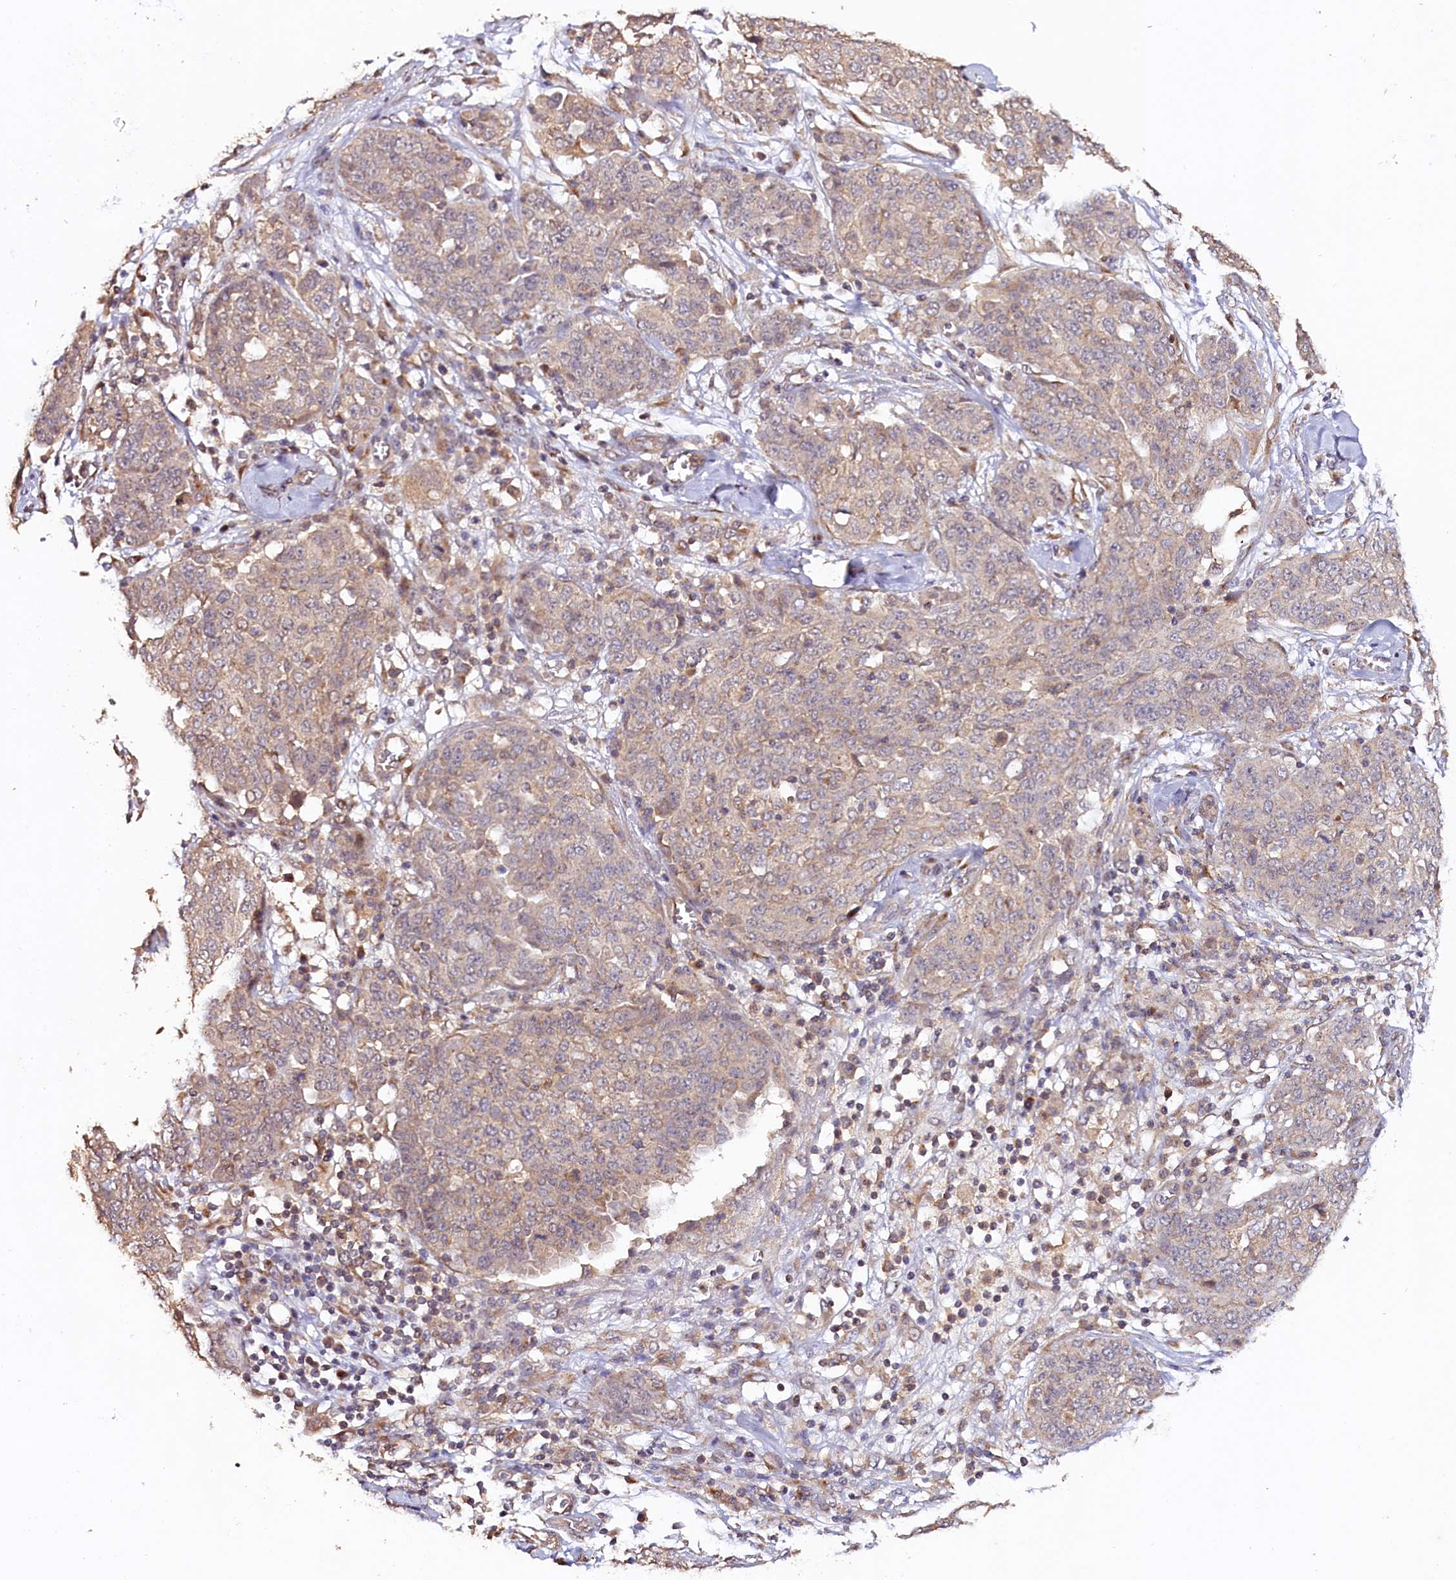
{"staining": {"intensity": "weak", "quantity": "25%-75%", "location": "cytoplasmic/membranous"}, "tissue": "ovarian cancer", "cell_type": "Tumor cells", "image_type": "cancer", "snomed": [{"axis": "morphology", "description": "Cystadenocarcinoma, serous, NOS"}, {"axis": "topography", "description": "Soft tissue"}, {"axis": "topography", "description": "Ovary"}], "caption": "Ovarian cancer stained with a protein marker shows weak staining in tumor cells.", "gene": "TANGO6", "patient": {"sex": "female", "age": 57}}